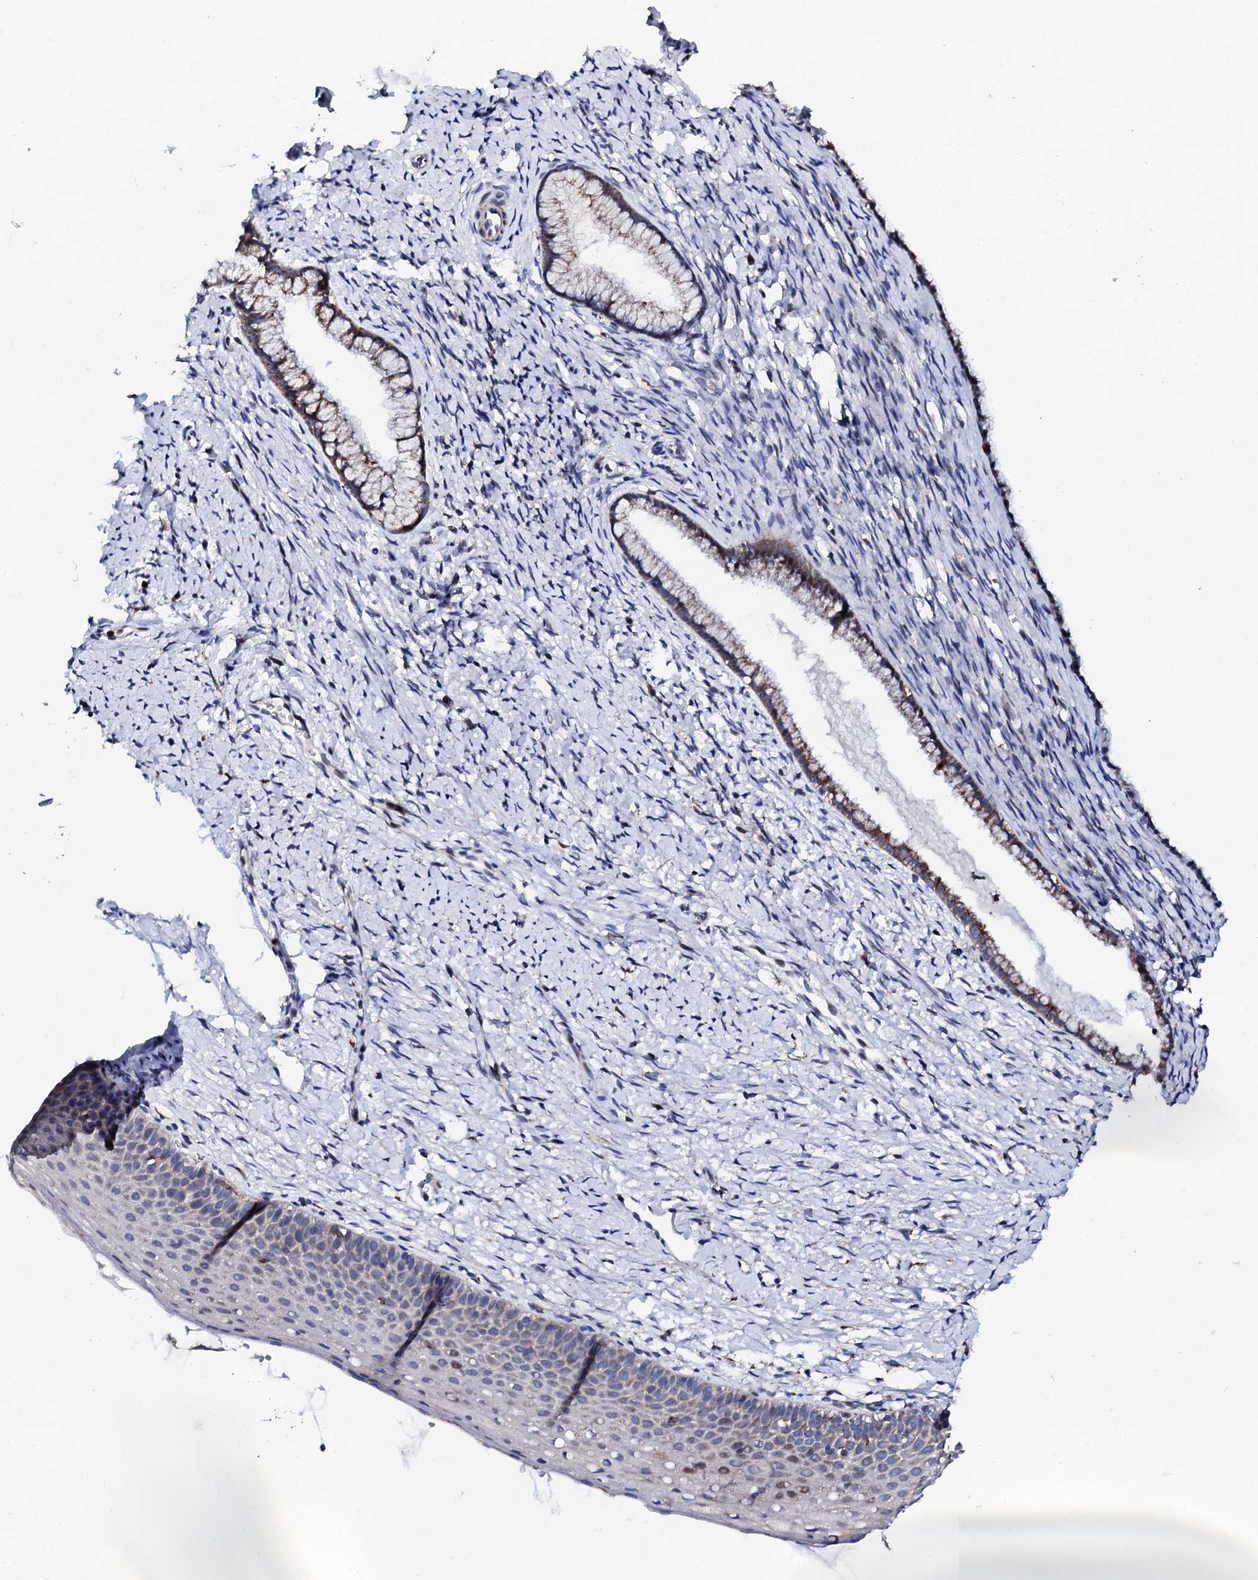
{"staining": {"intensity": "moderate", "quantity": ">75%", "location": "cytoplasmic/membranous"}, "tissue": "cervix", "cell_type": "Glandular cells", "image_type": "normal", "snomed": [{"axis": "morphology", "description": "Normal tissue, NOS"}, {"axis": "topography", "description": "Cervix"}], "caption": "IHC photomicrograph of unremarkable cervix stained for a protein (brown), which displays medium levels of moderate cytoplasmic/membranous expression in about >75% of glandular cells.", "gene": "TCIRG1", "patient": {"sex": "female", "age": 36}}